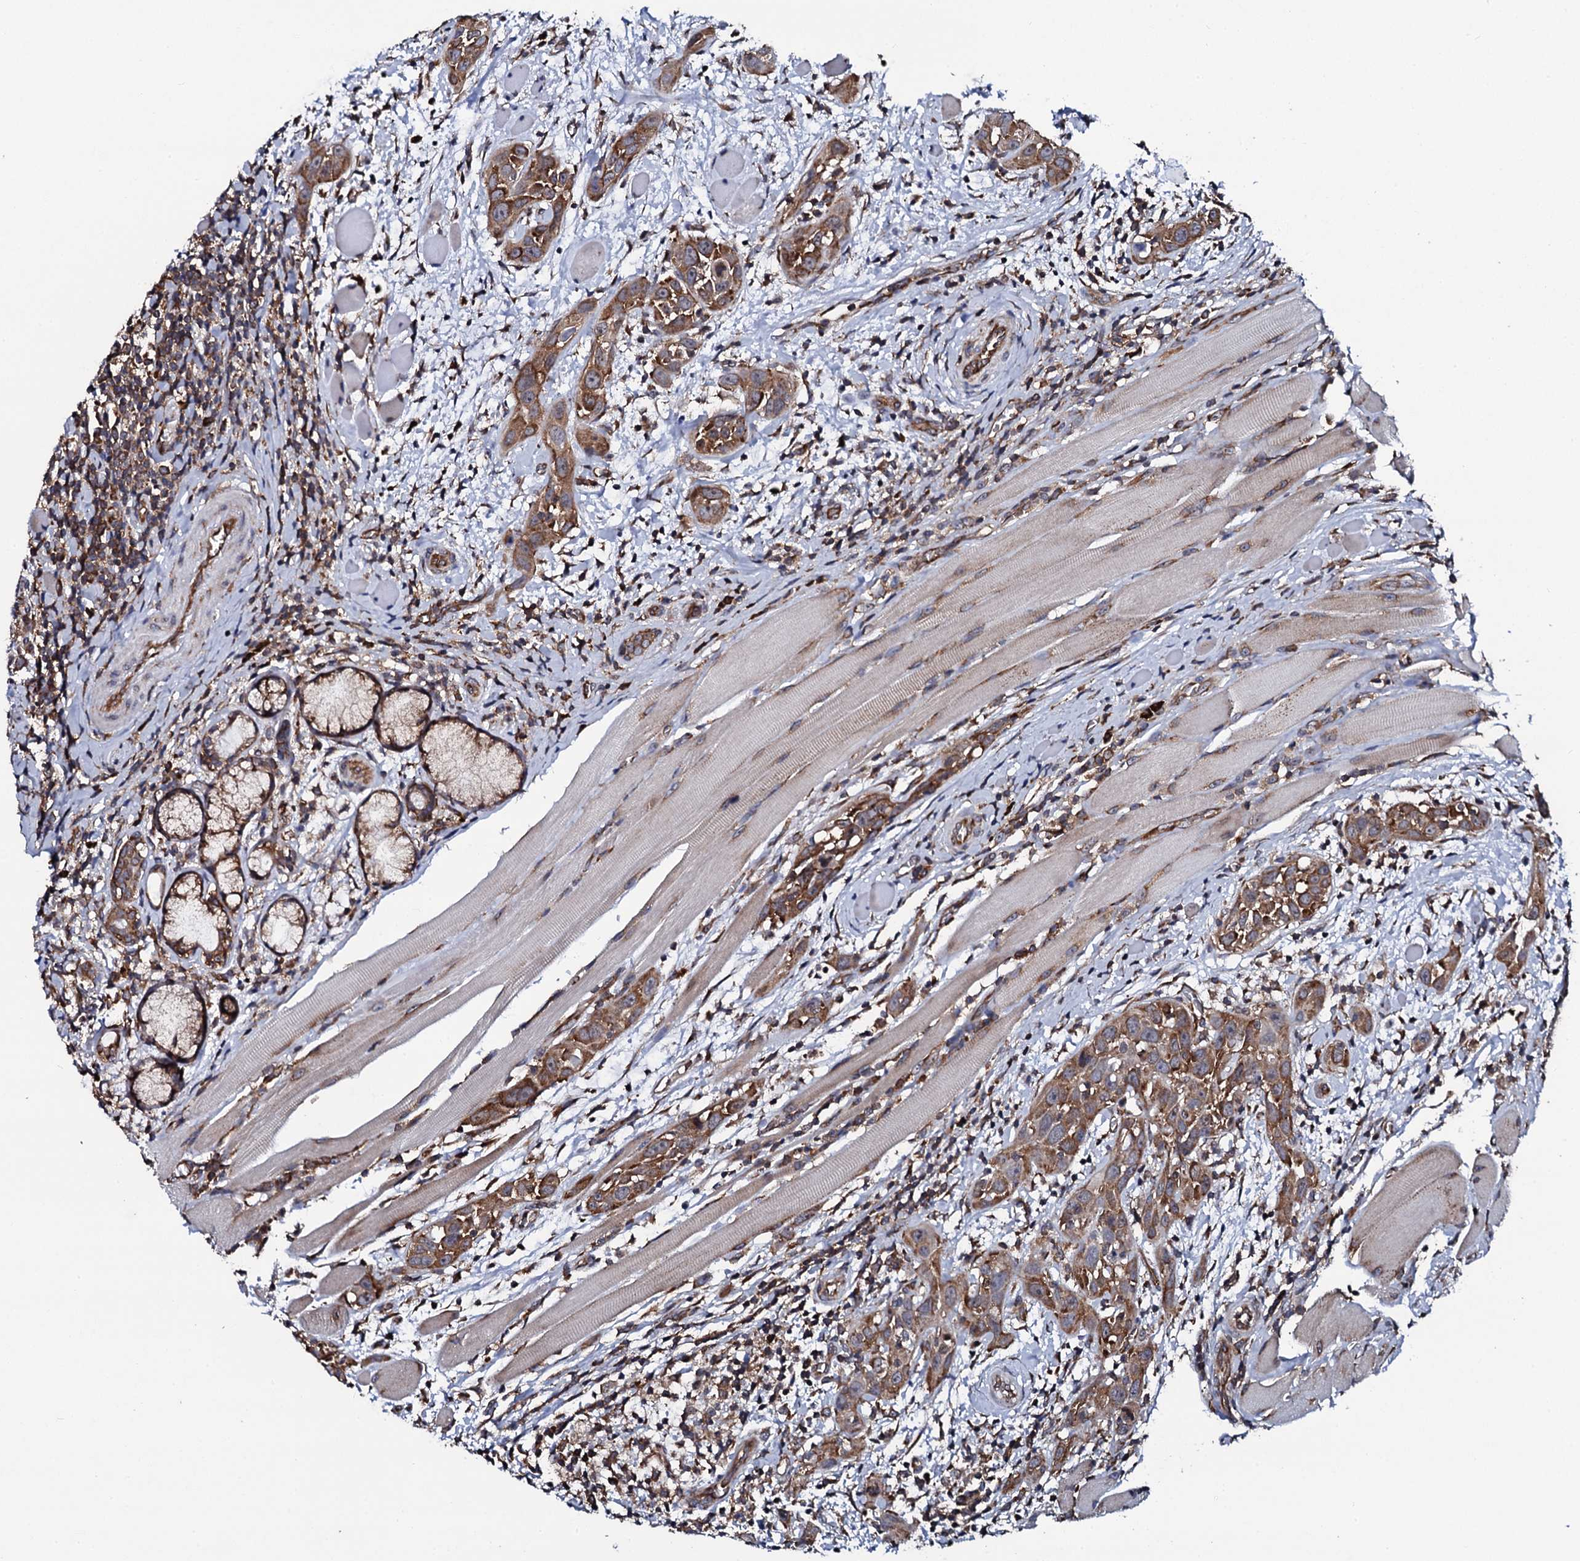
{"staining": {"intensity": "moderate", "quantity": ">75%", "location": "cytoplasmic/membranous"}, "tissue": "head and neck cancer", "cell_type": "Tumor cells", "image_type": "cancer", "snomed": [{"axis": "morphology", "description": "Squamous cell carcinoma, NOS"}, {"axis": "topography", "description": "Oral tissue"}, {"axis": "topography", "description": "Head-Neck"}], "caption": "Moderate cytoplasmic/membranous protein staining is present in approximately >75% of tumor cells in head and neck cancer (squamous cell carcinoma).", "gene": "SPTY2D1", "patient": {"sex": "female", "age": 50}}